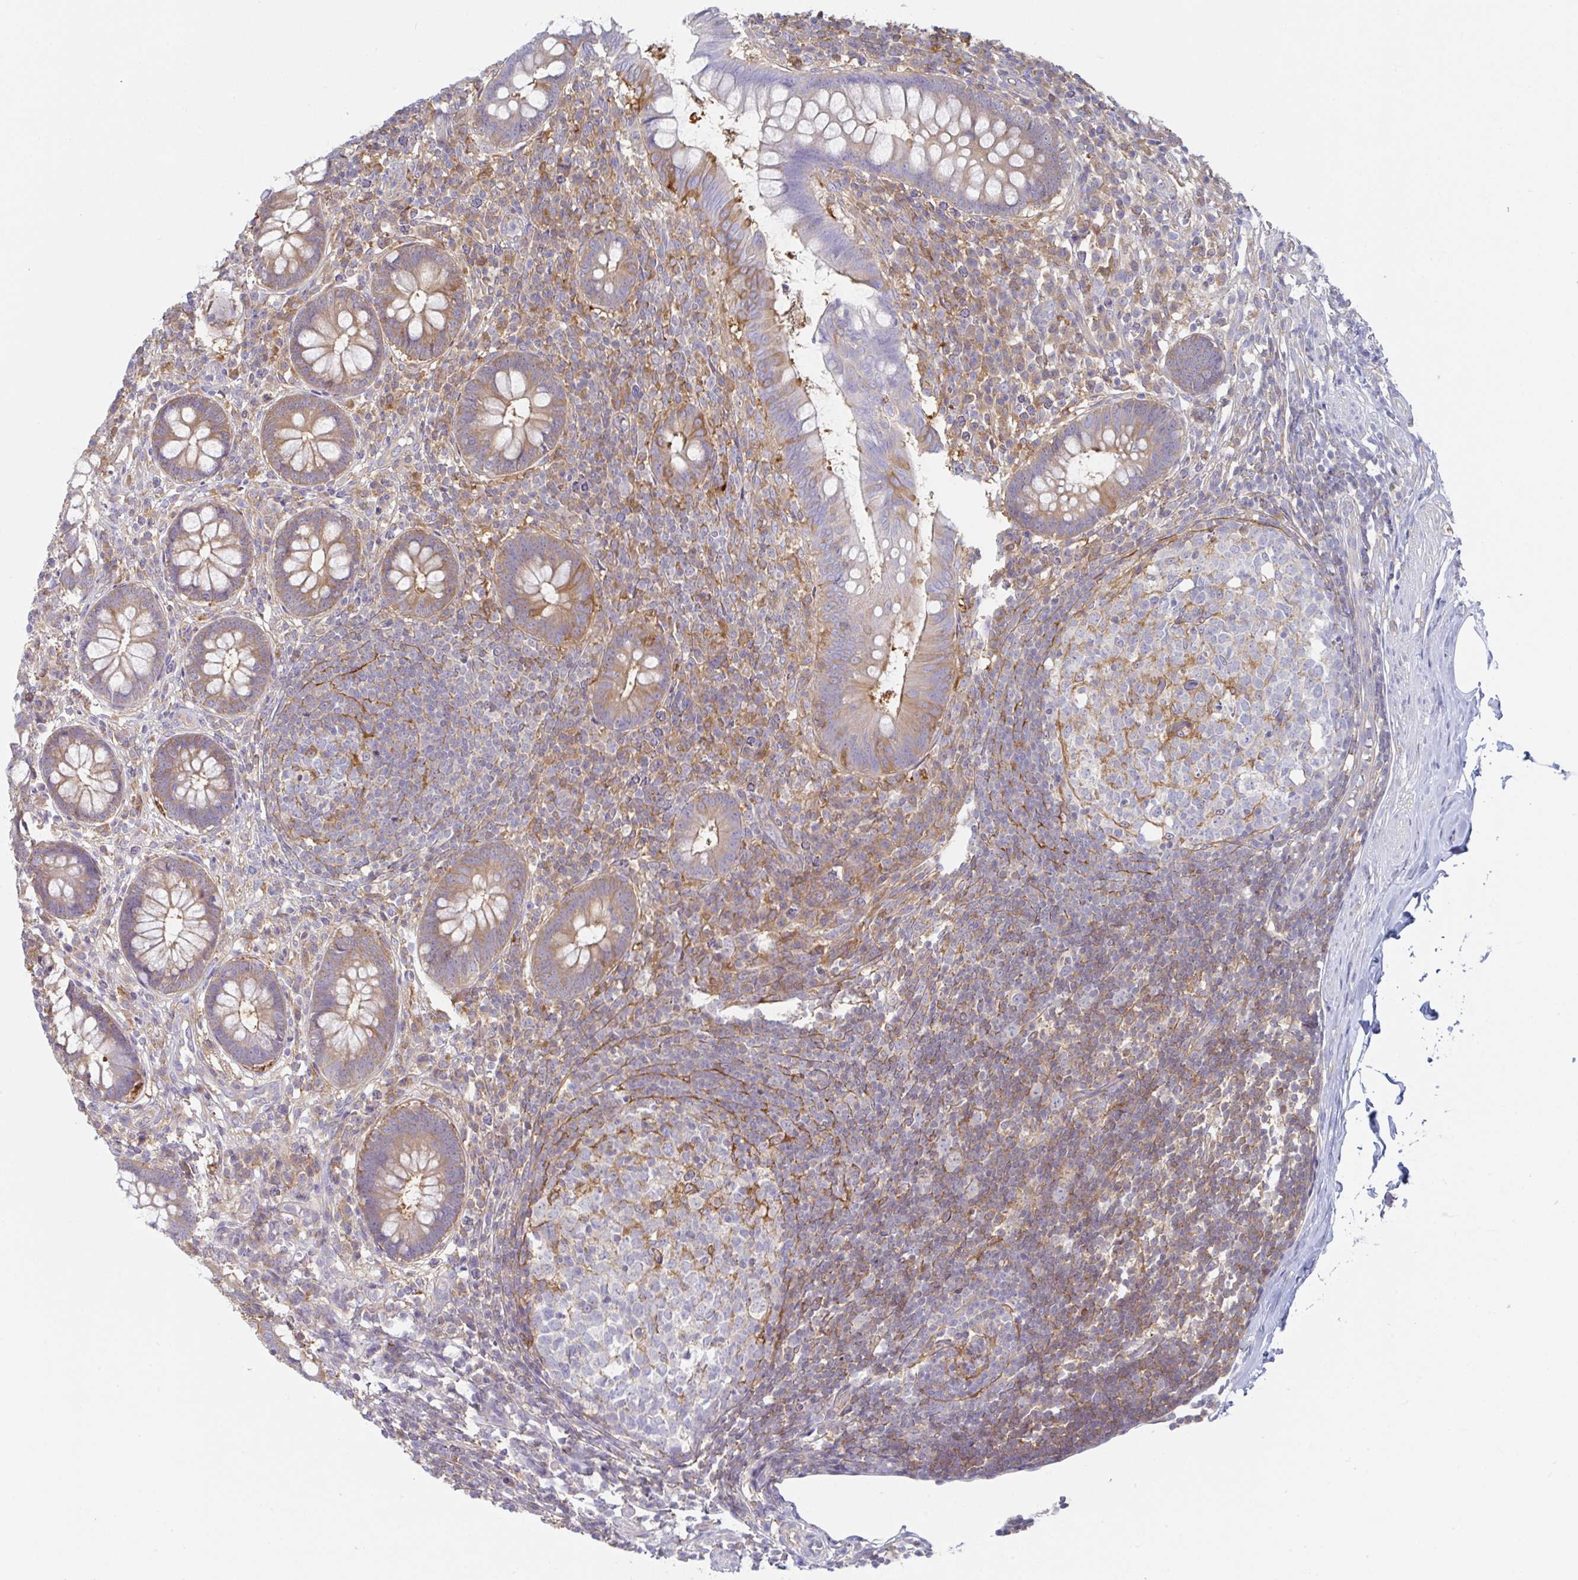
{"staining": {"intensity": "moderate", "quantity": ">75%", "location": "cytoplasmic/membranous"}, "tissue": "appendix", "cell_type": "Glandular cells", "image_type": "normal", "snomed": [{"axis": "morphology", "description": "Normal tissue, NOS"}, {"axis": "topography", "description": "Appendix"}], "caption": "Protein expression analysis of normal human appendix reveals moderate cytoplasmic/membranous staining in about >75% of glandular cells.", "gene": "AMPD2", "patient": {"sex": "female", "age": 56}}